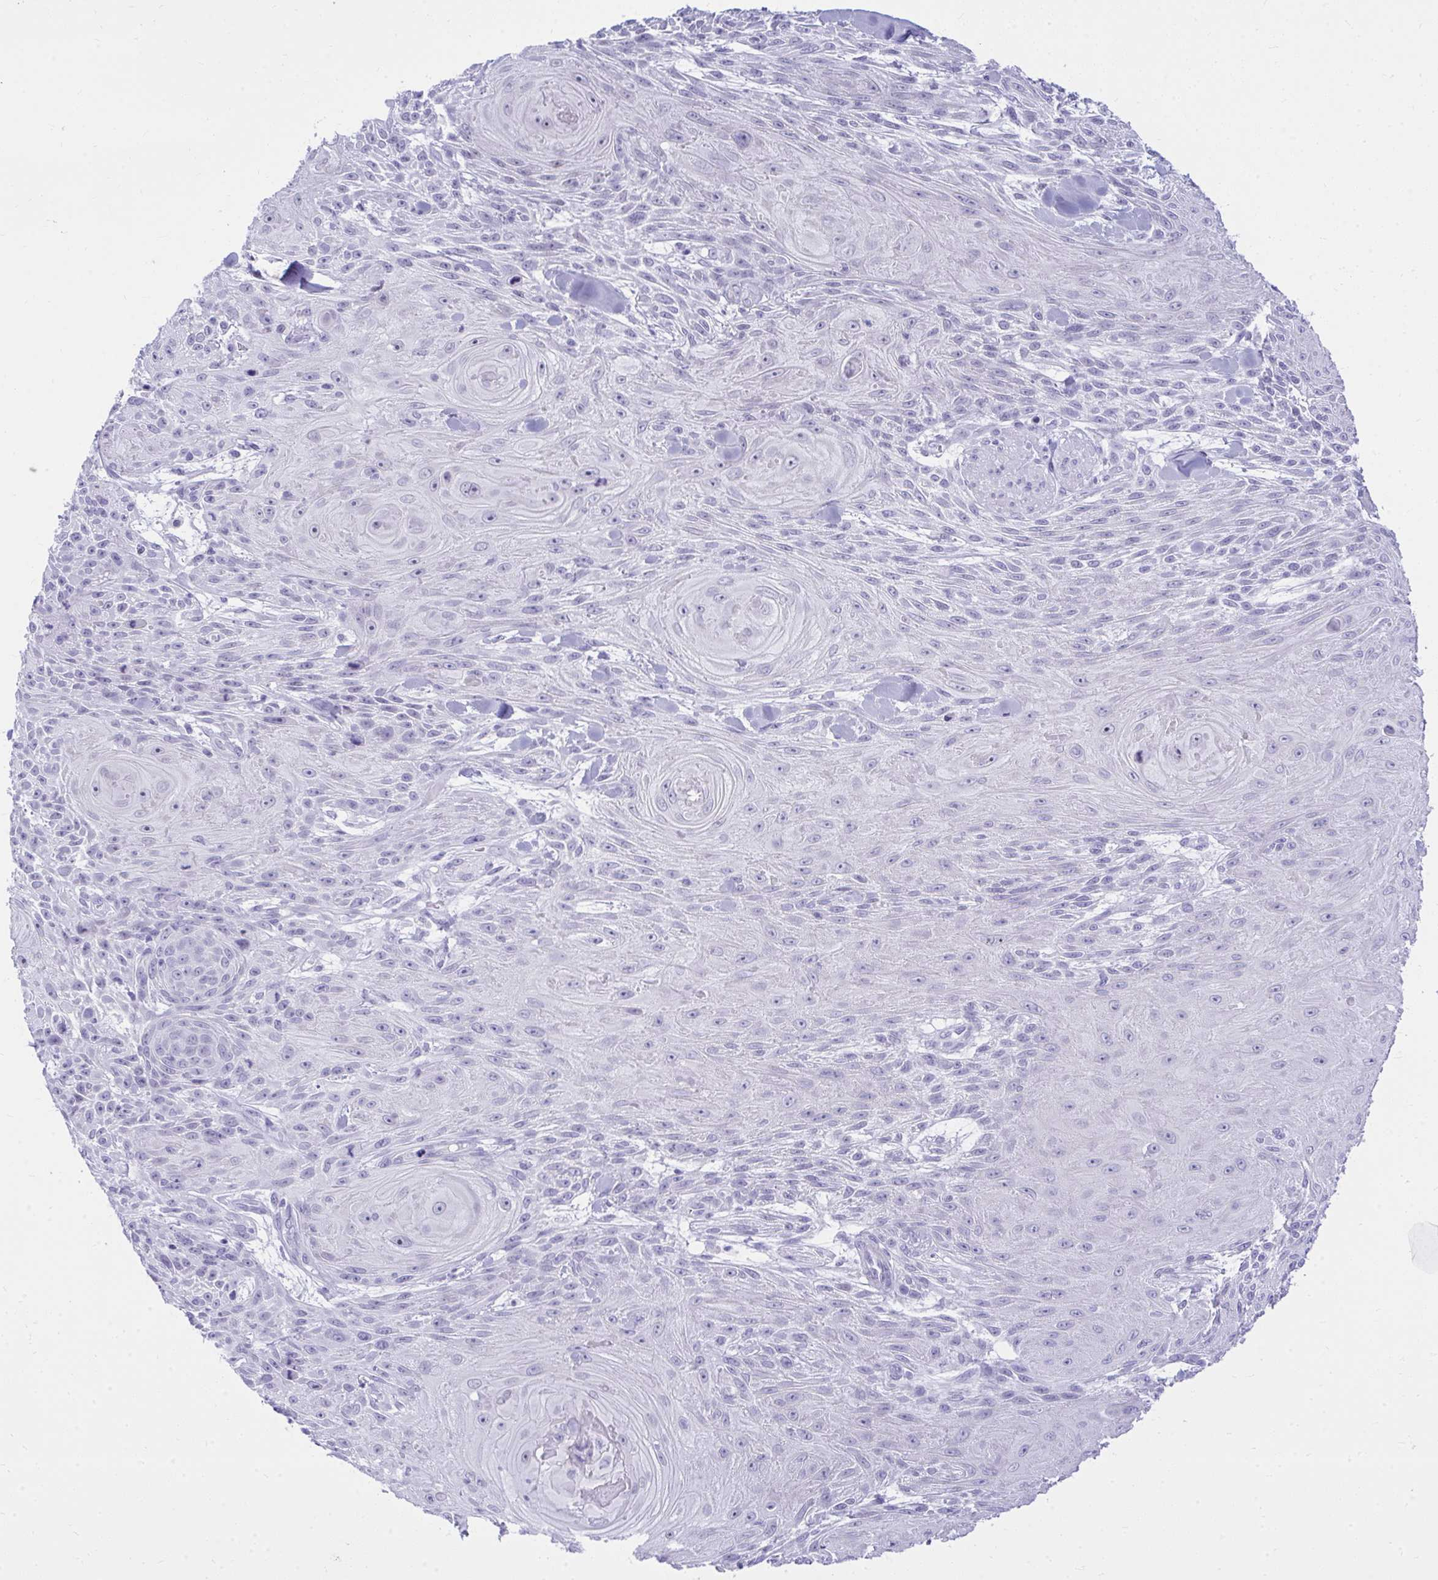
{"staining": {"intensity": "negative", "quantity": "none", "location": "none"}, "tissue": "skin cancer", "cell_type": "Tumor cells", "image_type": "cancer", "snomed": [{"axis": "morphology", "description": "Squamous cell carcinoma, NOS"}, {"axis": "topography", "description": "Skin"}], "caption": "Tumor cells are negative for protein expression in human skin squamous cell carcinoma.", "gene": "OR5F1", "patient": {"sex": "male", "age": 88}}